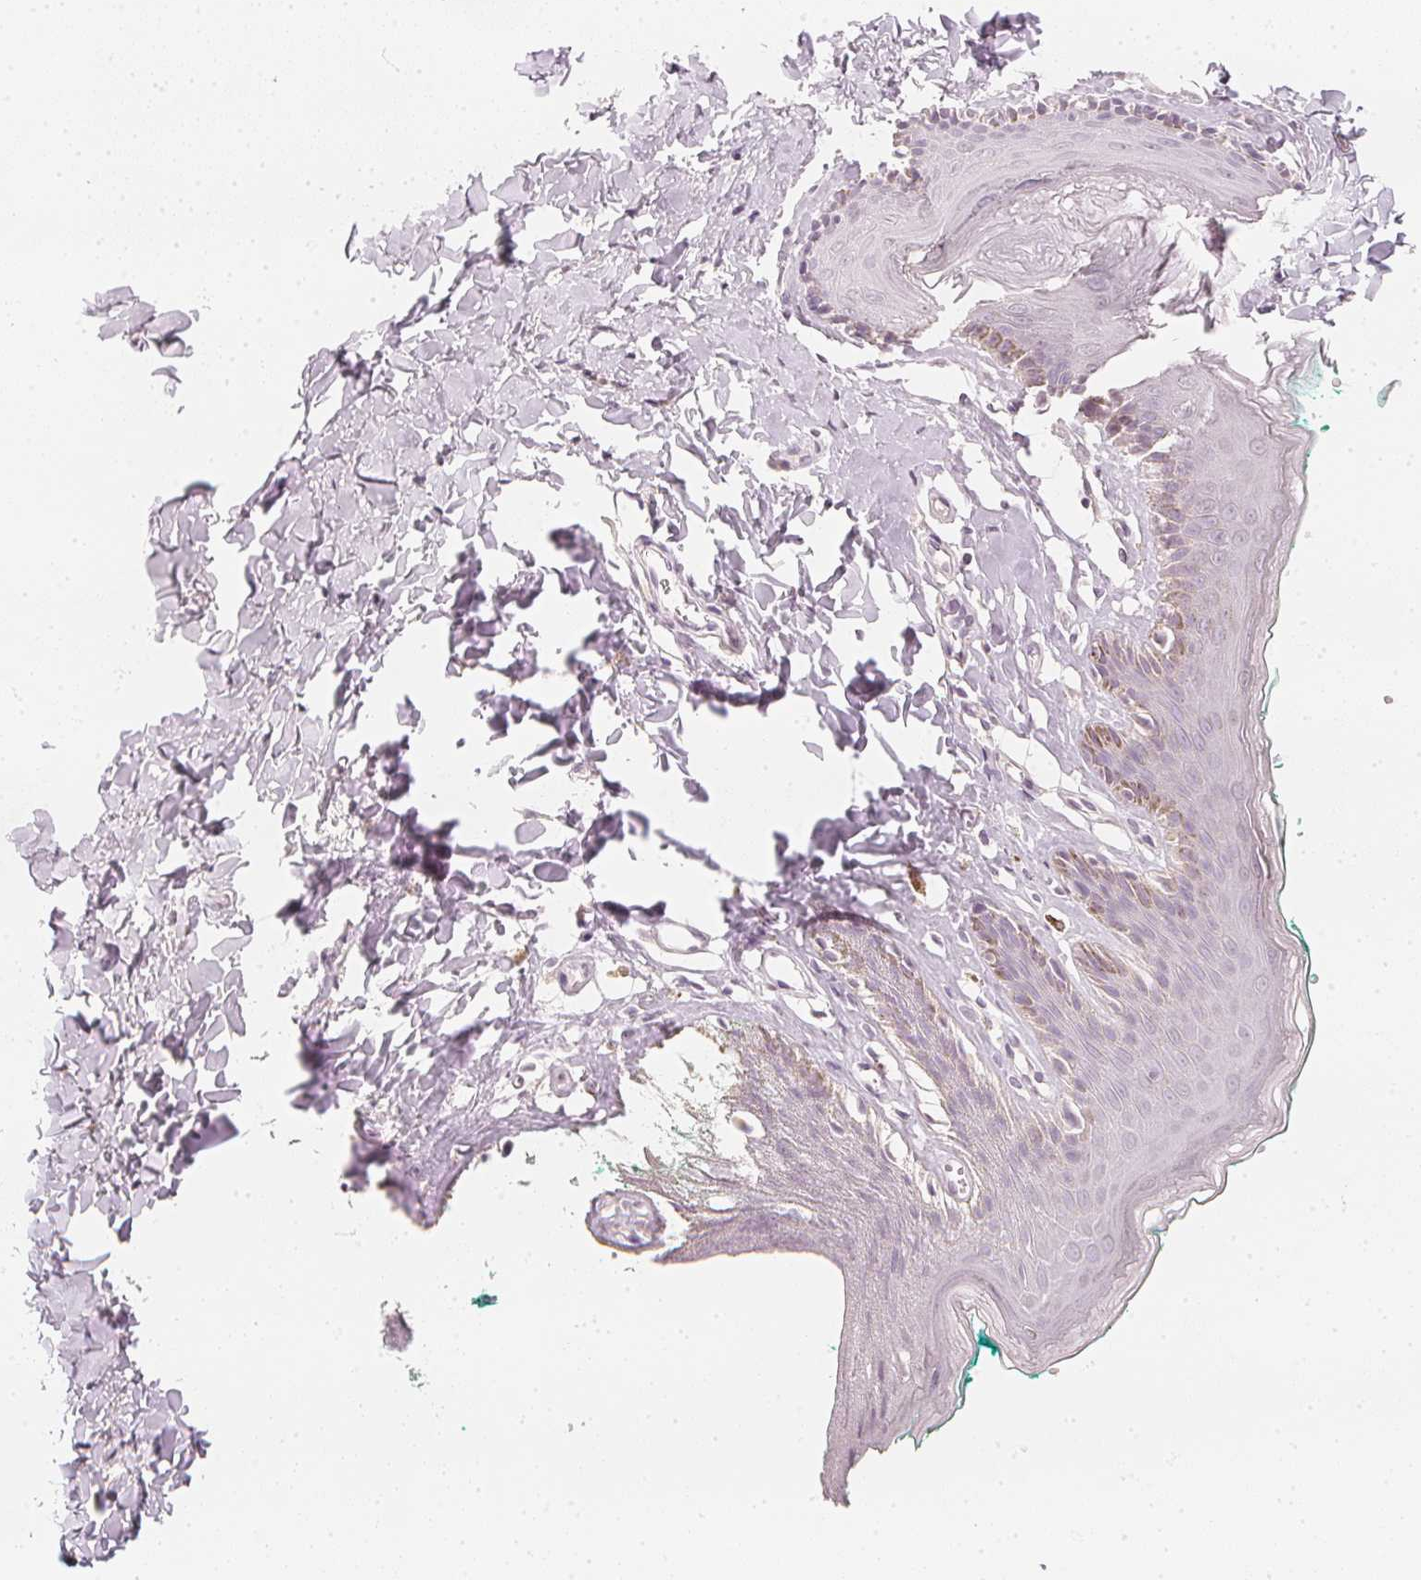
{"staining": {"intensity": "moderate", "quantity": "<25%", "location": "cytoplasmic/membranous"}, "tissue": "skin", "cell_type": "Epidermal cells", "image_type": "normal", "snomed": [{"axis": "morphology", "description": "Normal tissue, NOS"}, {"axis": "topography", "description": "Vulva"}, {"axis": "topography", "description": "Peripheral nerve tissue"}], "caption": "A high-resolution histopathology image shows immunohistochemistry (IHC) staining of unremarkable skin, which demonstrates moderate cytoplasmic/membranous positivity in about <25% of epidermal cells. Using DAB (brown) and hematoxylin (blue) stains, captured at high magnification using brightfield microscopy.", "gene": "CALB1", "patient": {"sex": "female", "age": 66}}